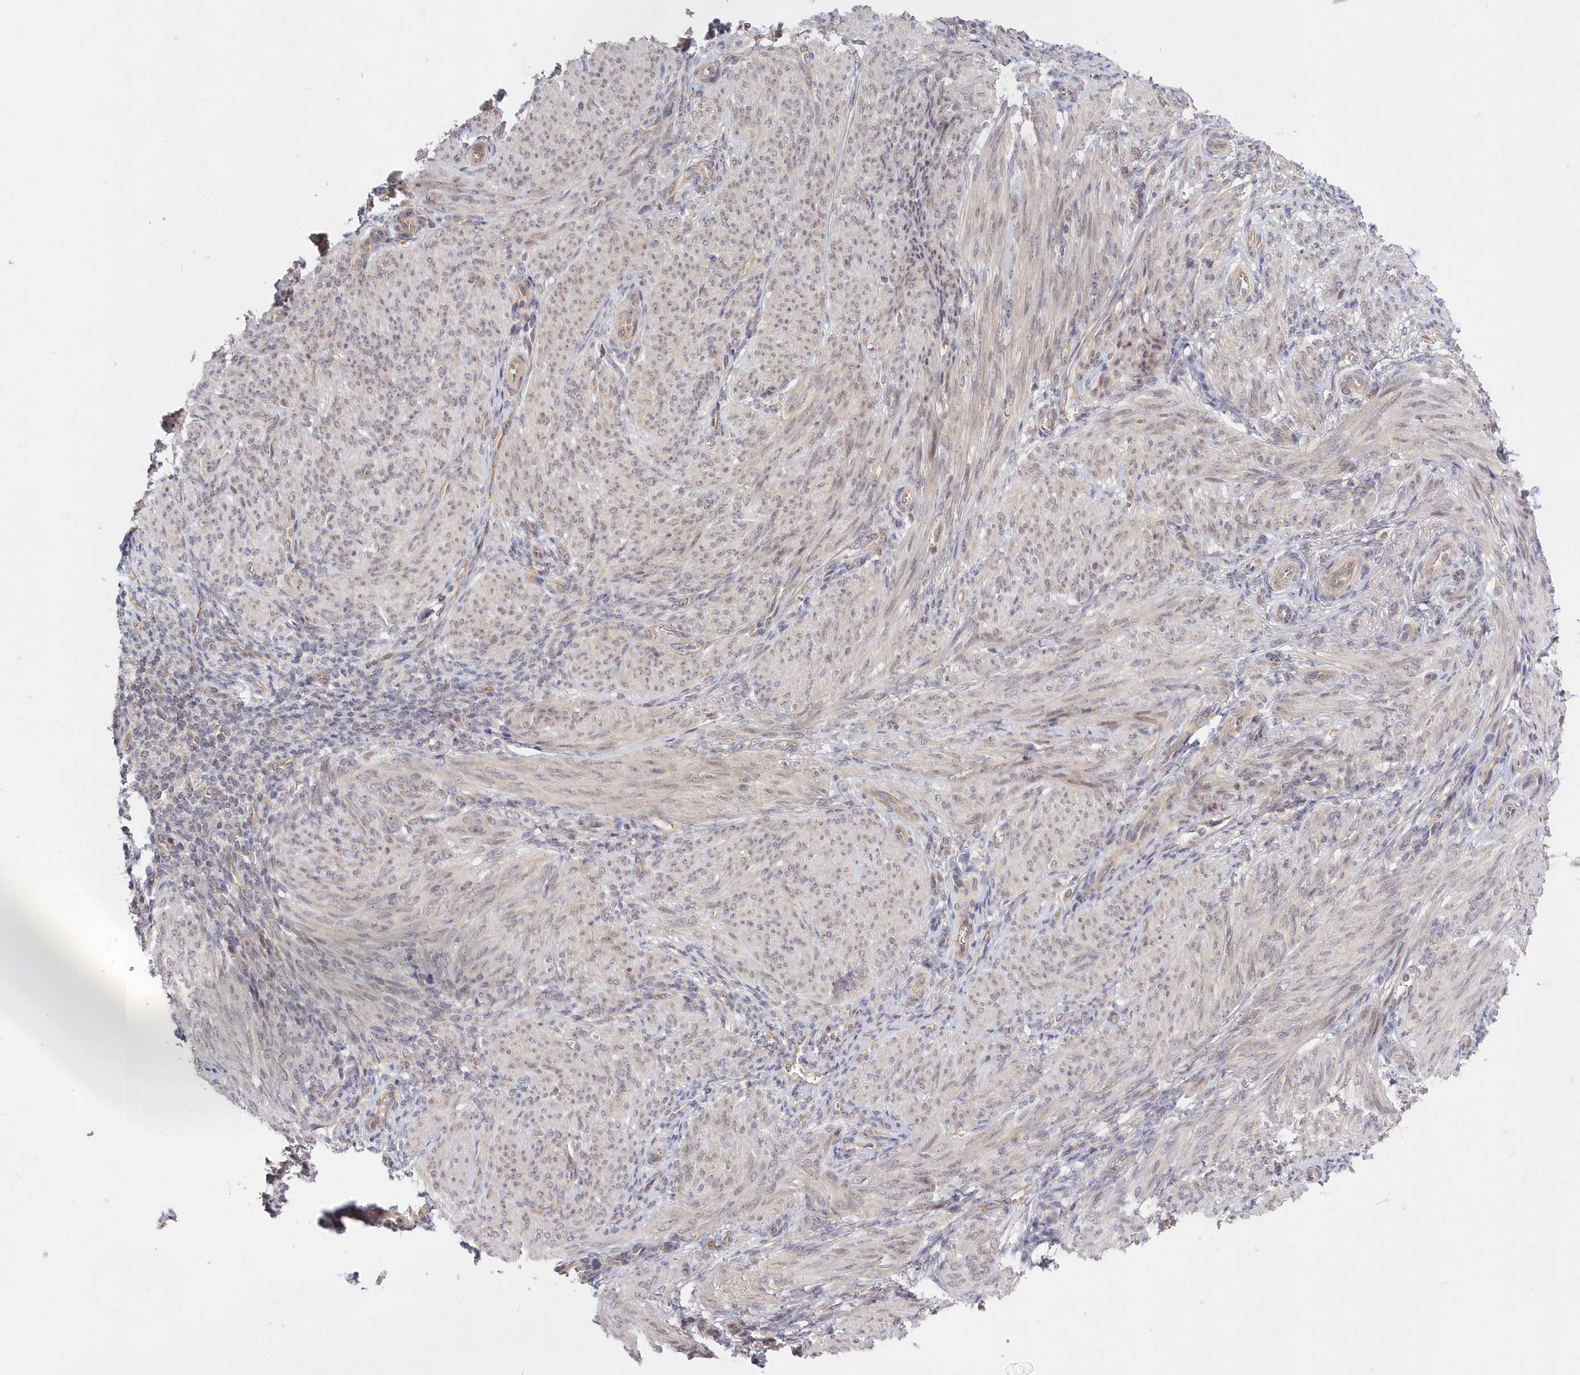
{"staining": {"intensity": "weak", "quantity": "<25%", "location": "nuclear"}, "tissue": "smooth muscle", "cell_type": "Smooth muscle cells", "image_type": "normal", "snomed": [{"axis": "morphology", "description": "Normal tissue, NOS"}, {"axis": "topography", "description": "Smooth muscle"}], "caption": "DAB (3,3'-diaminobenzidine) immunohistochemical staining of benign smooth muscle exhibits no significant staining in smooth muscle cells. (Stains: DAB immunohistochemistry with hematoxylin counter stain, Microscopy: brightfield microscopy at high magnification).", "gene": "KATNA1", "patient": {"sex": "female", "age": 39}}